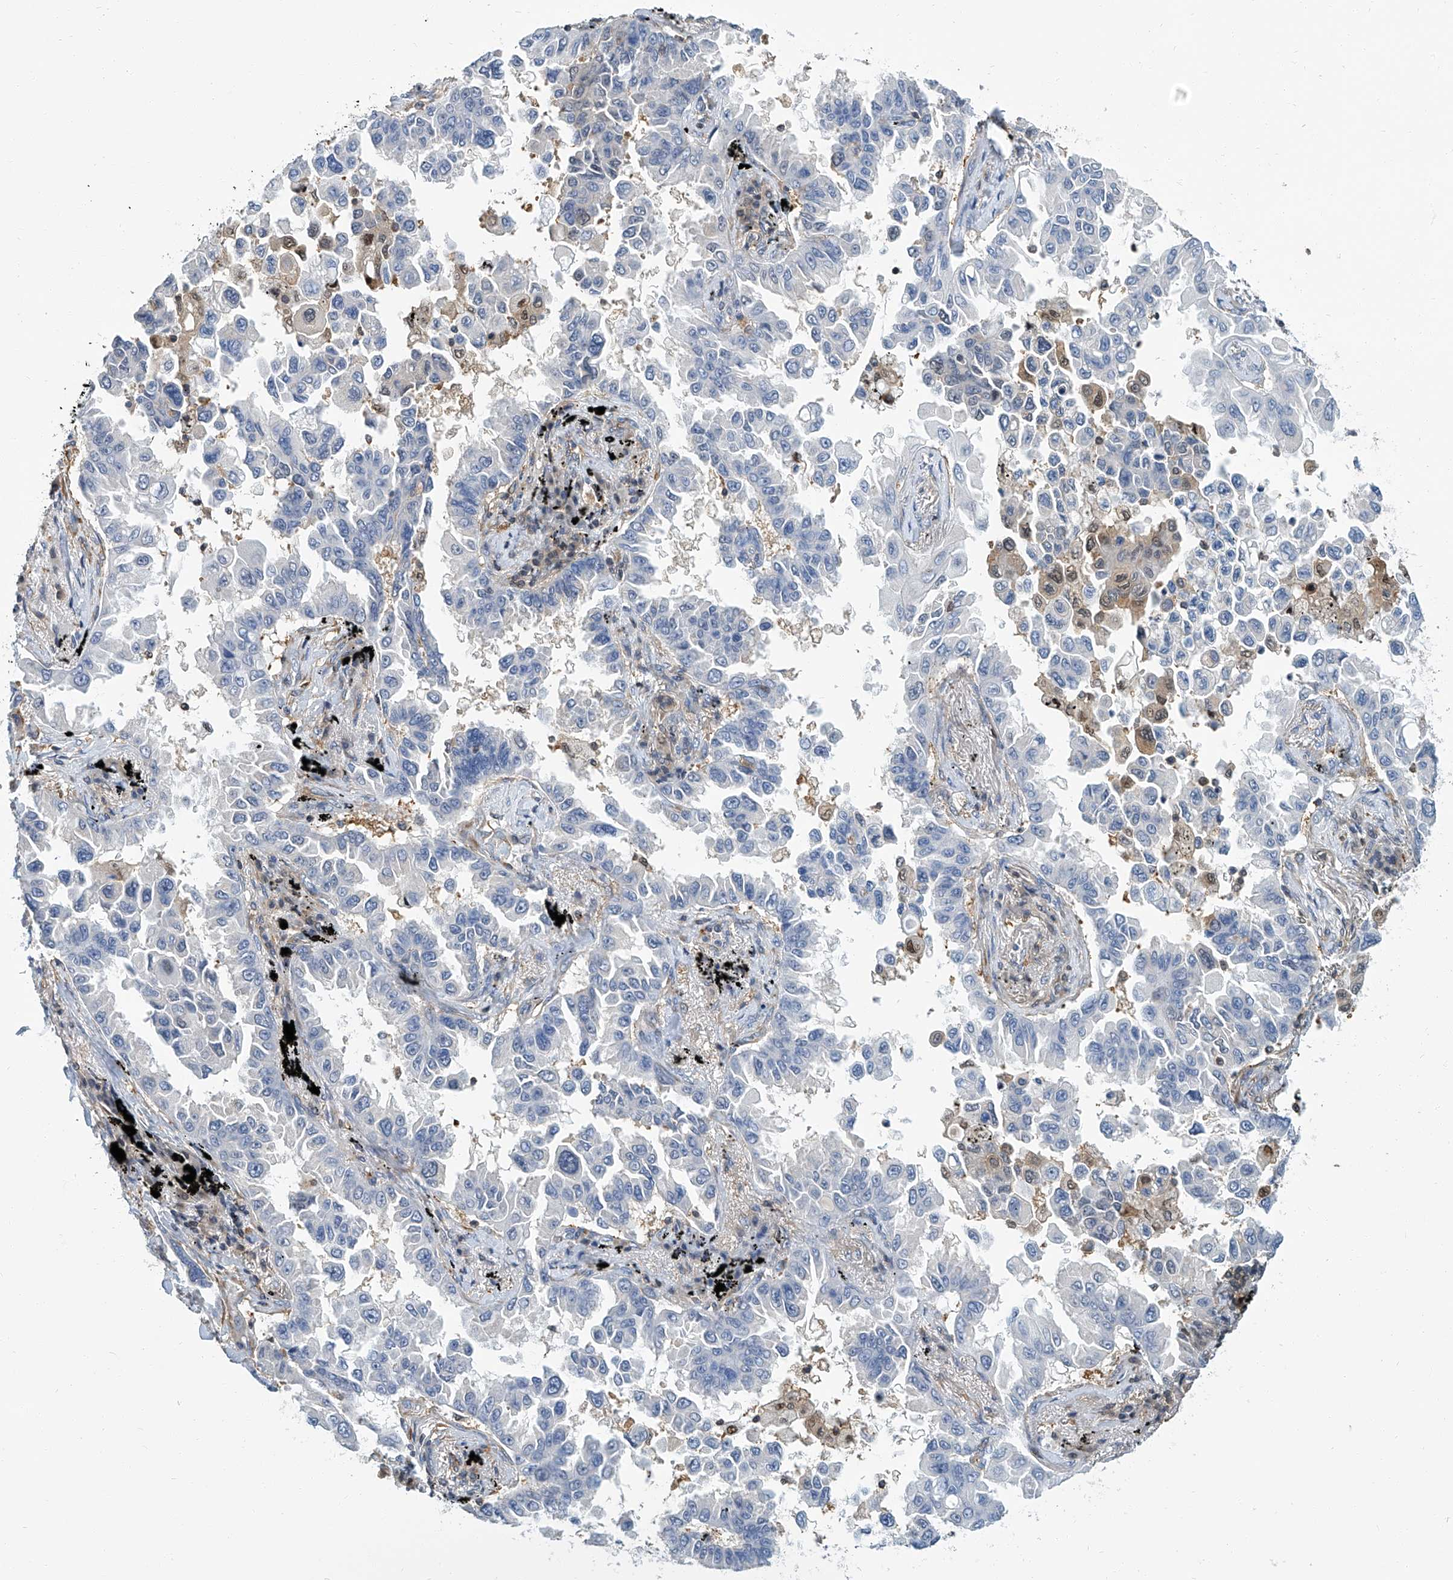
{"staining": {"intensity": "negative", "quantity": "none", "location": "none"}, "tissue": "lung cancer", "cell_type": "Tumor cells", "image_type": "cancer", "snomed": [{"axis": "morphology", "description": "Adenocarcinoma, NOS"}, {"axis": "topography", "description": "Lung"}], "caption": "This is an IHC image of lung adenocarcinoma. There is no staining in tumor cells.", "gene": "PSMB10", "patient": {"sex": "female", "age": 67}}